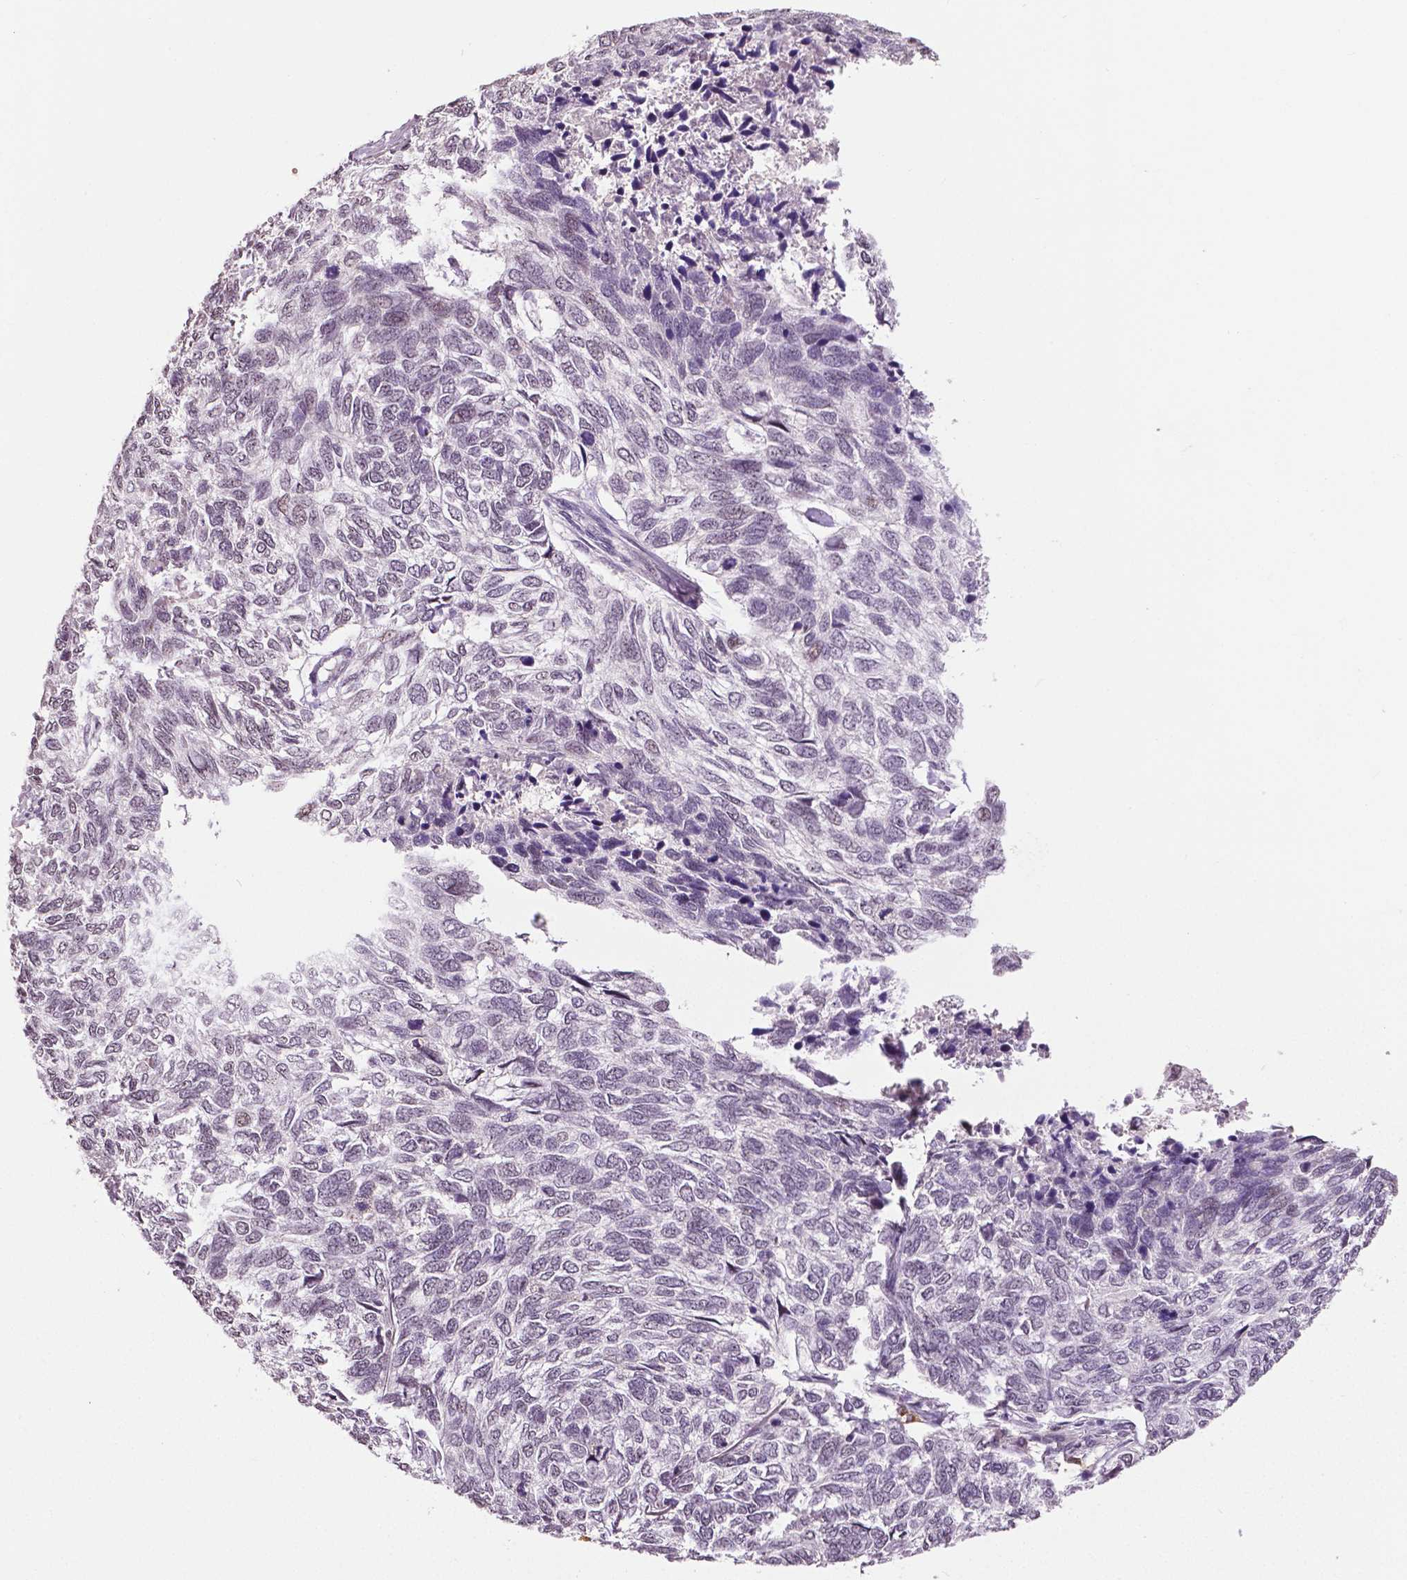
{"staining": {"intensity": "negative", "quantity": "none", "location": "none"}, "tissue": "skin cancer", "cell_type": "Tumor cells", "image_type": "cancer", "snomed": [{"axis": "morphology", "description": "Basal cell carcinoma"}, {"axis": "topography", "description": "Skin"}], "caption": "Histopathology image shows no protein positivity in tumor cells of skin basal cell carcinoma tissue.", "gene": "DLX5", "patient": {"sex": "female", "age": 65}}